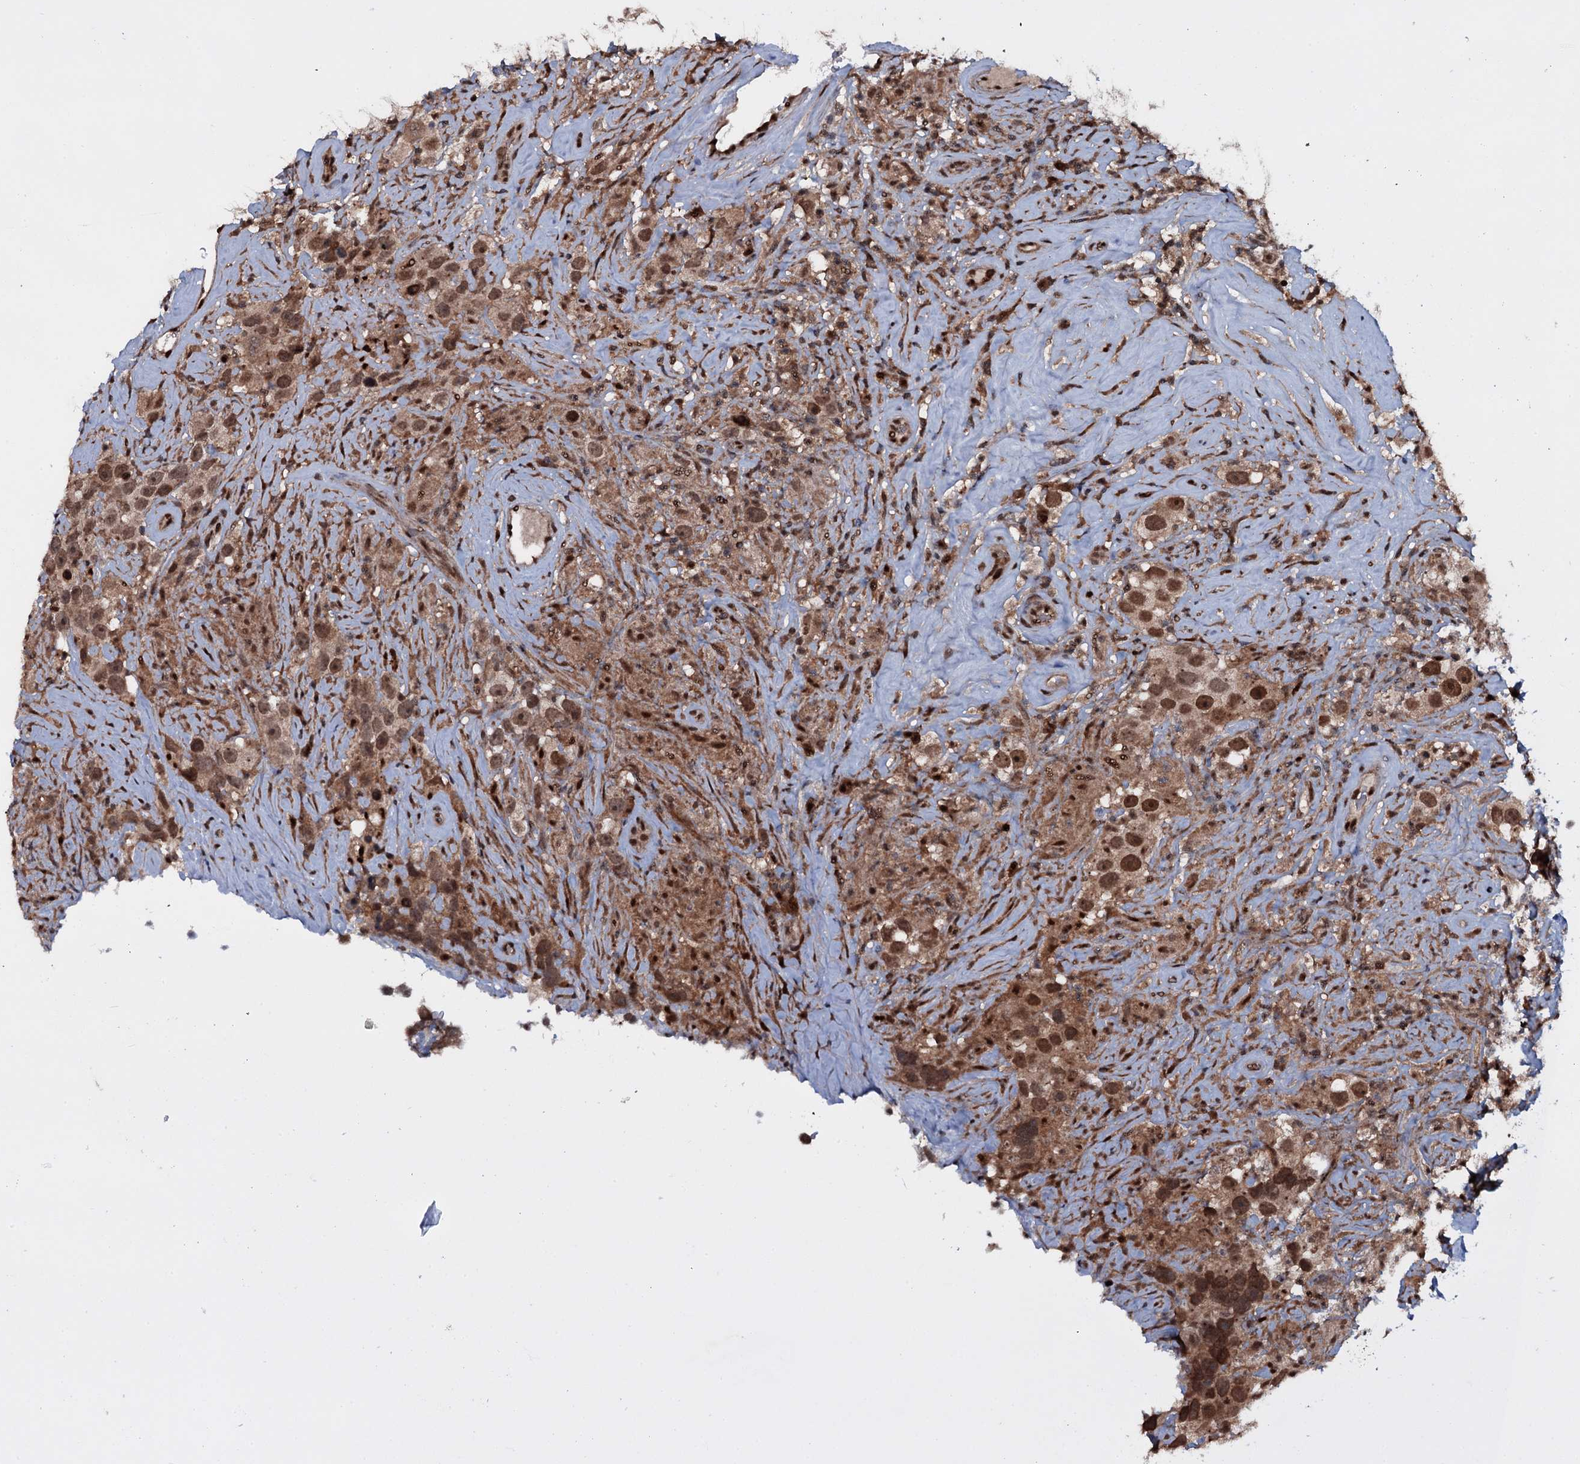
{"staining": {"intensity": "moderate", "quantity": ">75%", "location": "cytoplasmic/membranous,nuclear"}, "tissue": "testis cancer", "cell_type": "Tumor cells", "image_type": "cancer", "snomed": [{"axis": "morphology", "description": "Seminoma, NOS"}, {"axis": "topography", "description": "Testis"}], "caption": "Testis cancer was stained to show a protein in brown. There is medium levels of moderate cytoplasmic/membranous and nuclear staining in about >75% of tumor cells.", "gene": "HDDC3", "patient": {"sex": "male", "age": 49}}